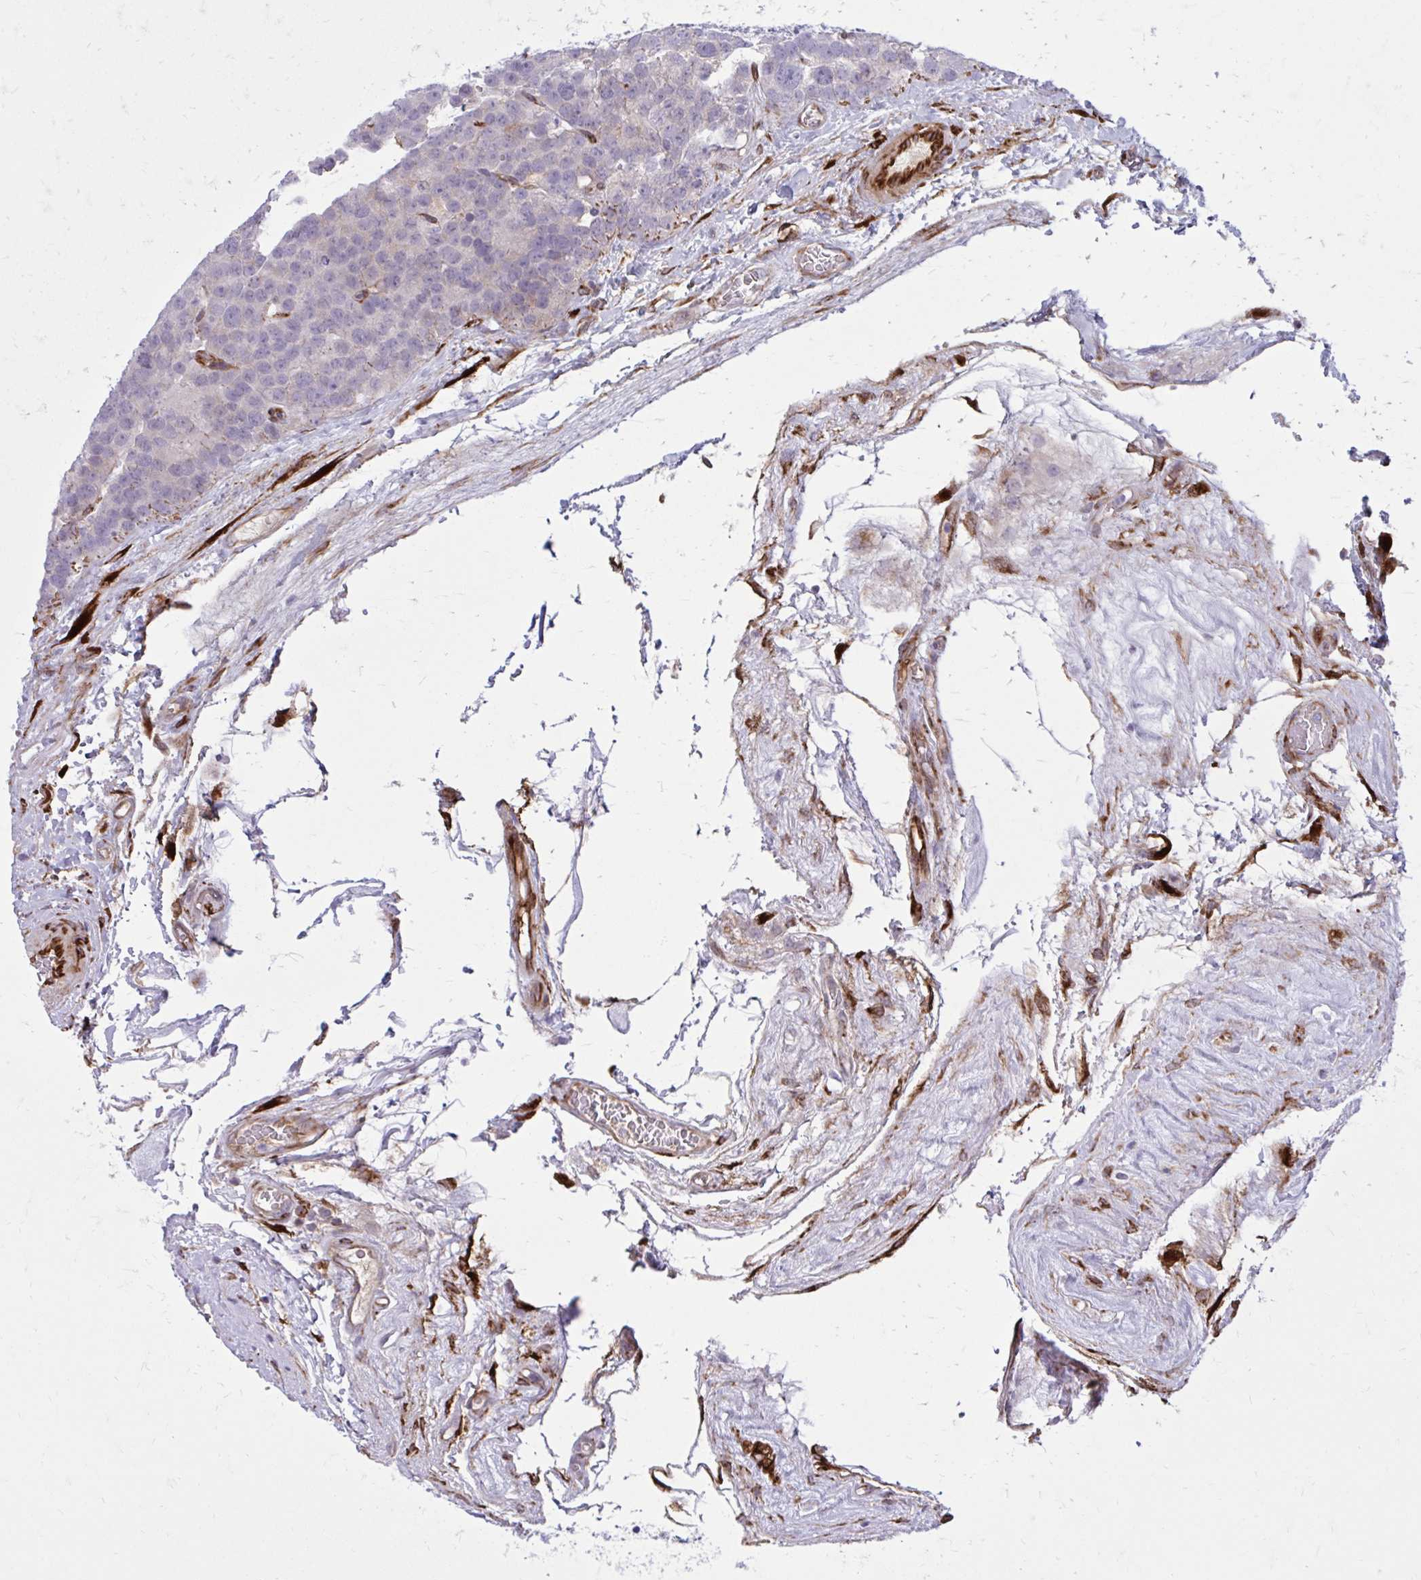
{"staining": {"intensity": "negative", "quantity": "none", "location": "none"}, "tissue": "testis cancer", "cell_type": "Tumor cells", "image_type": "cancer", "snomed": [{"axis": "morphology", "description": "Seminoma, NOS"}, {"axis": "topography", "description": "Testis"}], "caption": "Immunohistochemistry (IHC) photomicrograph of testis cancer stained for a protein (brown), which exhibits no positivity in tumor cells.", "gene": "BEND5", "patient": {"sex": "male", "age": 71}}